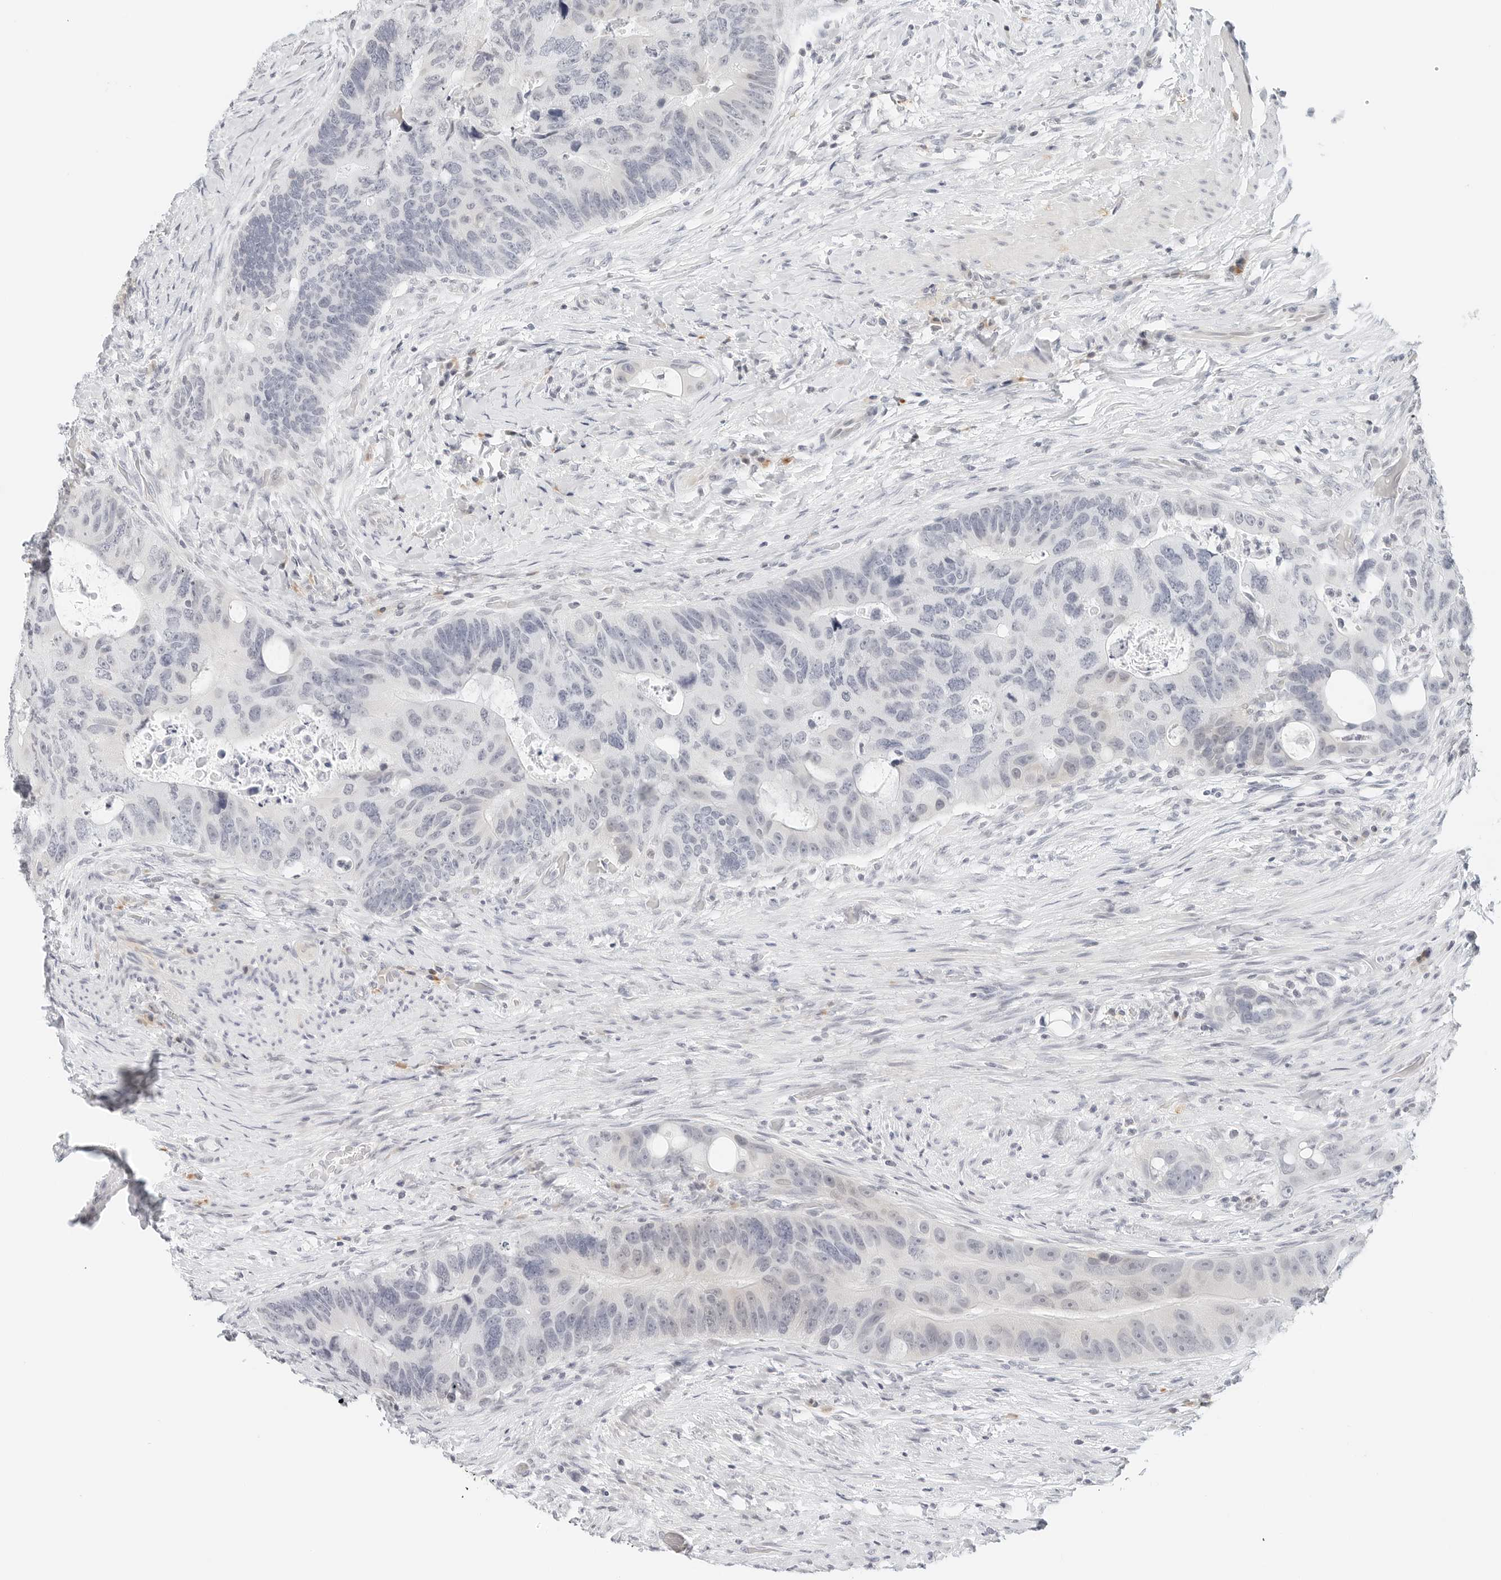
{"staining": {"intensity": "negative", "quantity": "none", "location": "none"}, "tissue": "colorectal cancer", "cell_type": "Tumor cells", "image_type": "cancer", "snomed": [{"axis": "morphology", "description": "Adenocarcinoma, NOS"}, {"axis": "topography", "description": "Rectum"}], "caption": "Micrograph shows no significant protein positivity in tumor cells of colorectal cancer.", "gene": "PARP10", "patient": {"sex": "male", "age": 59}}